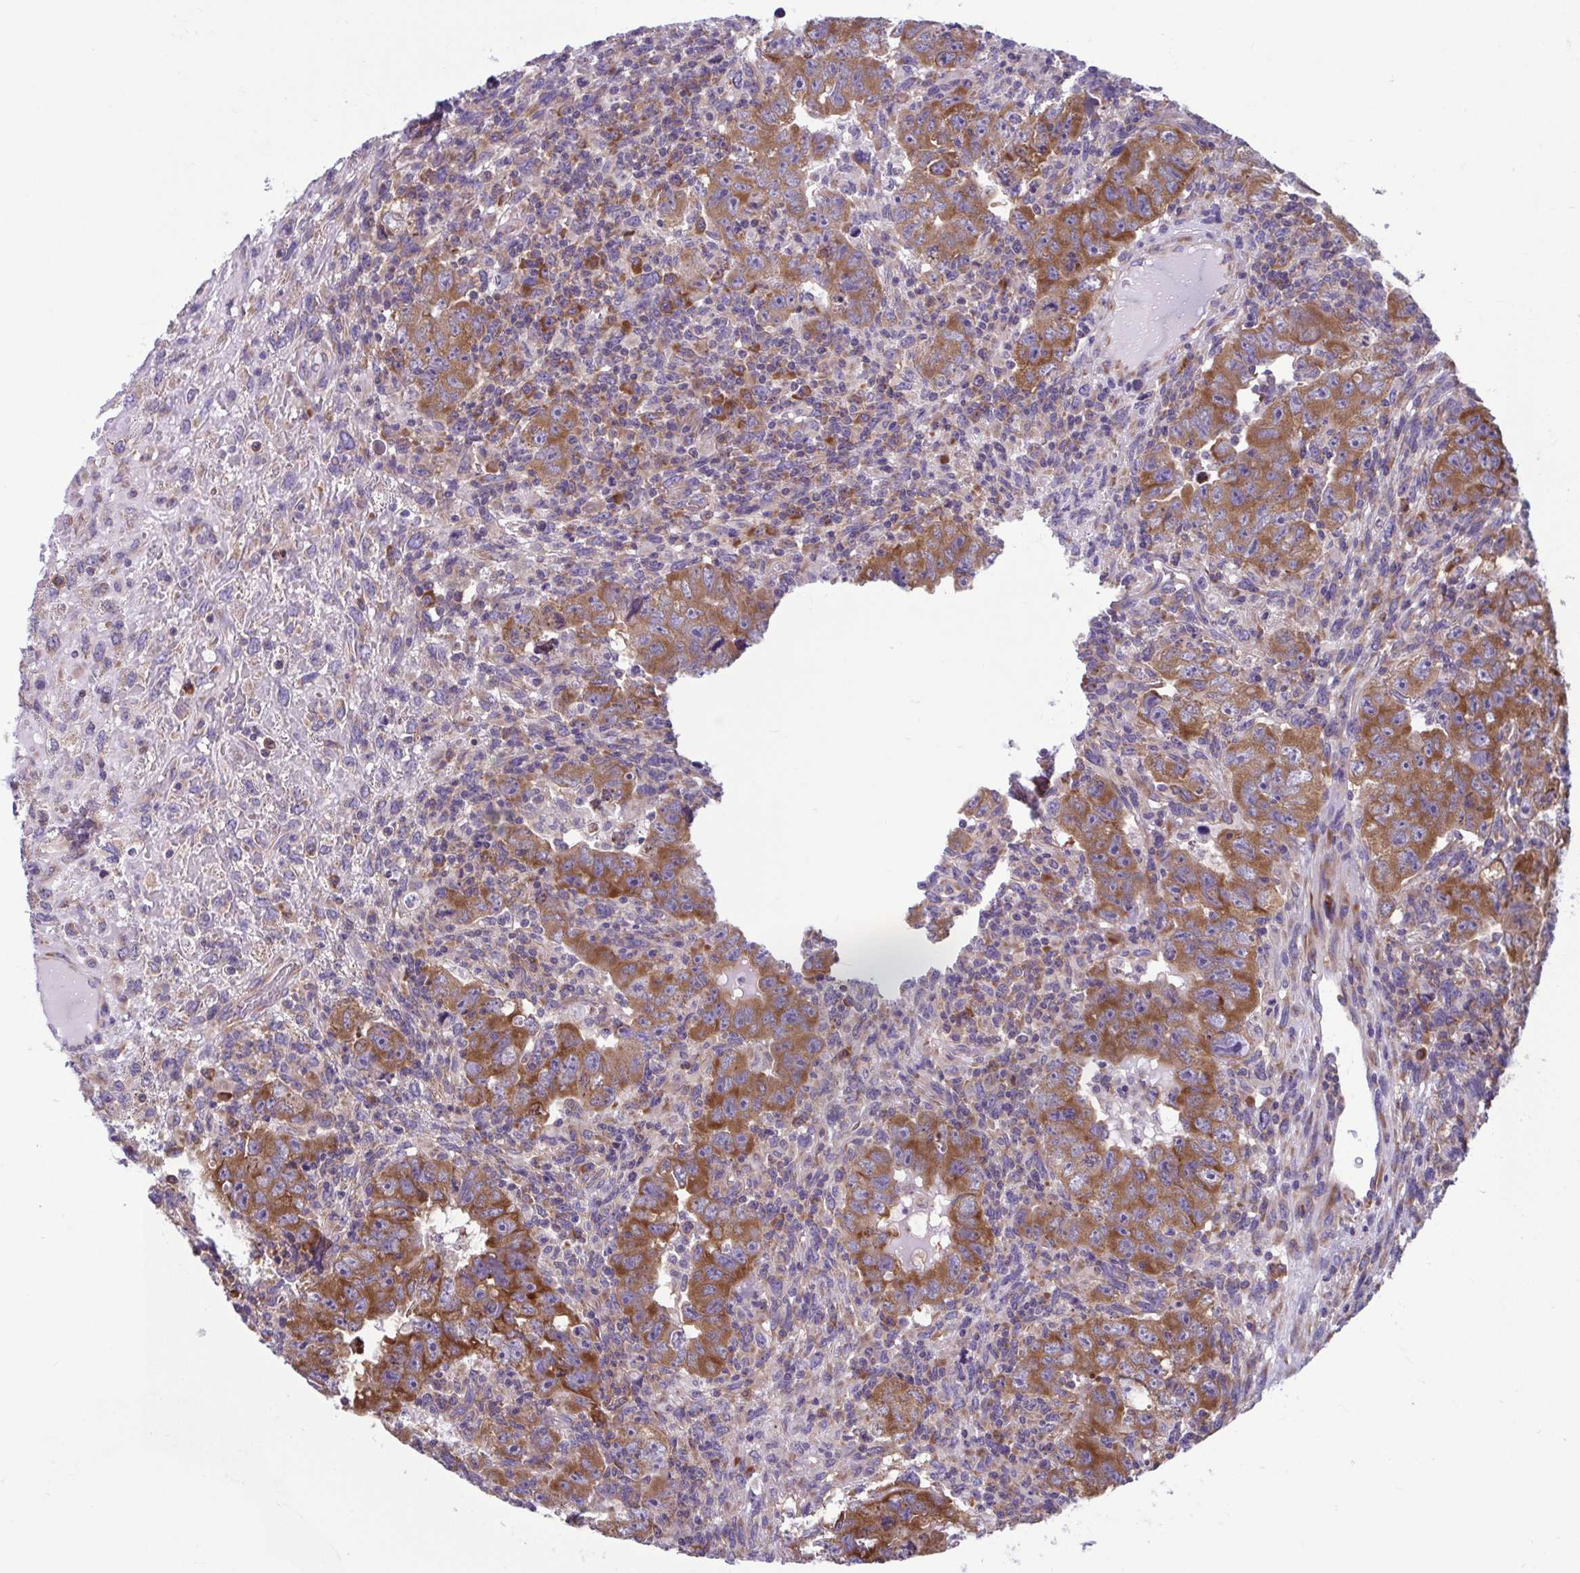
{"staining": {"intensity": "strong", "quantity": ">75%", "location": "cytoplasmic/membranous"}, "tissue": "testis cancer", "cell_type": "Tumor cells", "image_type": "cancer", "snomed": [{"axis": "morphology", "description": "Carcinoma, Embryonal, NOS"}, {"axis": "topography", "description": "Testis"}], "caption": "Strong cytoplasmic/membranous positivity for a protein is present in approximately >75% of tumor cells of testis cancer (embryonal carcinoma) using immunohistochemistry (IHC).", "gene": "RPS16", "patient": {"sex": "male", "age": 24}}